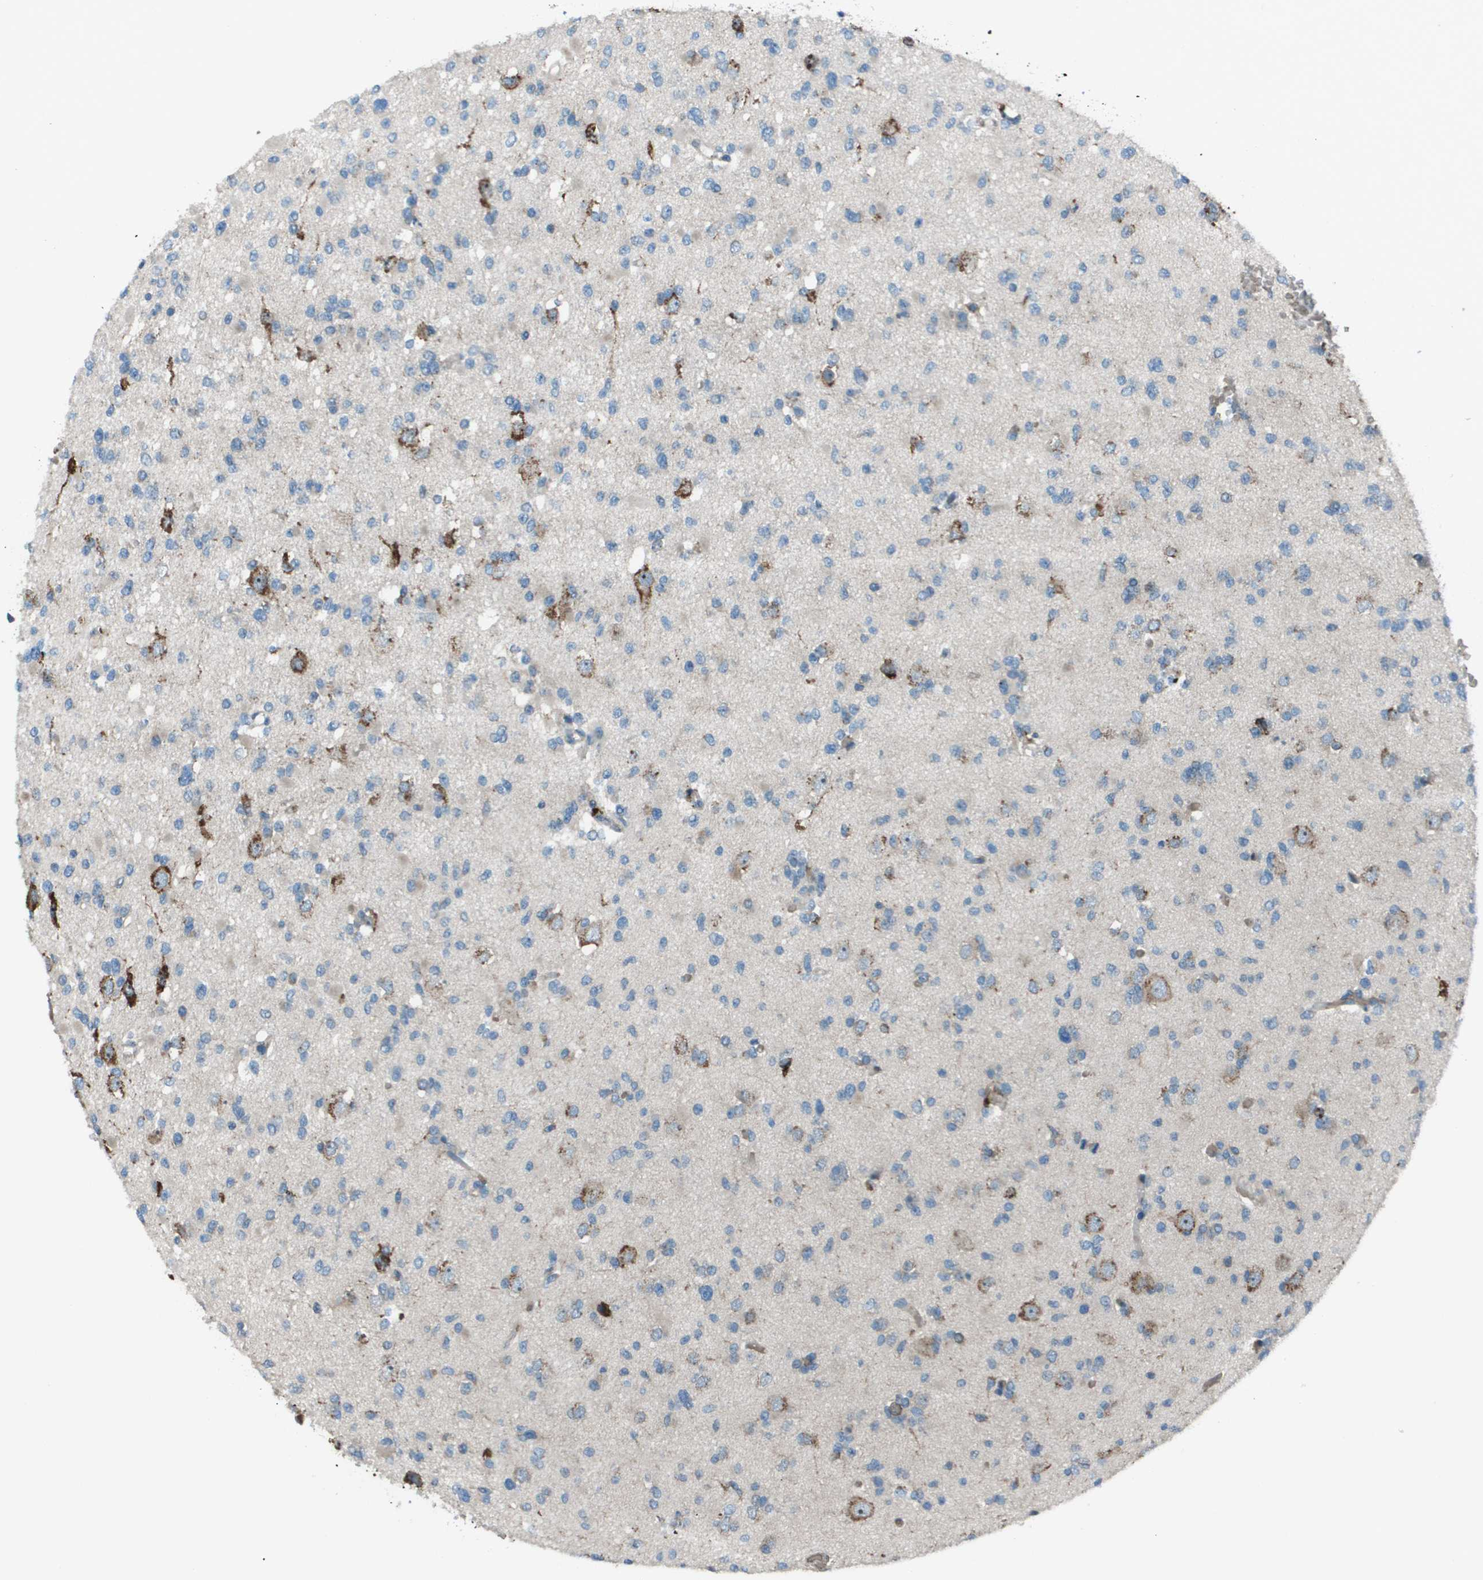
{"staining": {"intensity": "negative", "quantity": "none", "location": "none"}, "tissue": "glioma", "cell_type": "Tumor cells", "image_type": "cancer", "snomed": [{"axis": "morphology", "description": "Glioma, malignant, Low grade"}, {"axis": "topography", "description": "Brain"}], "caption": "Tumor cells show no significant protein positivity in malignant glioma (low-grade).", "gene": "UTS2", "patient": {"sex": "female", "age": 22}}